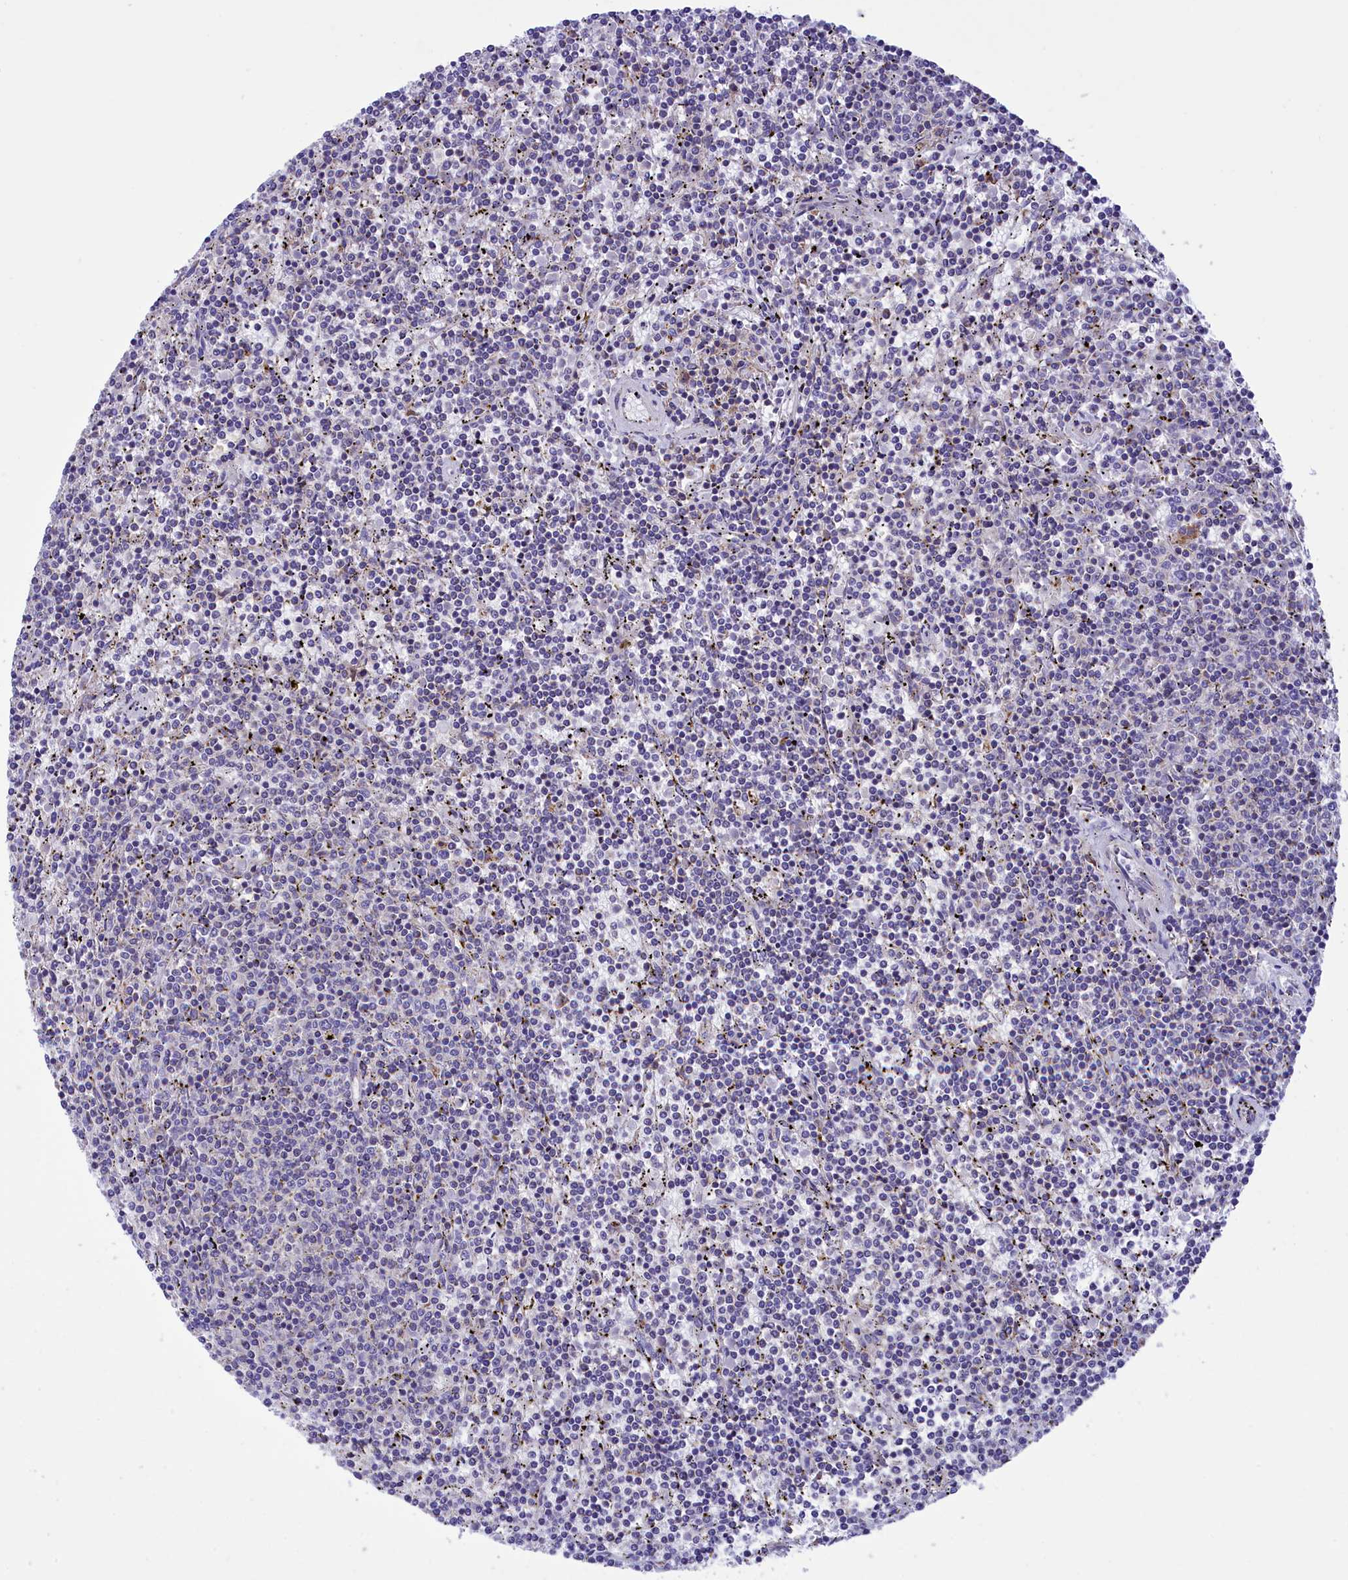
{"staining": {"intensity": "negative", "quantity": "none", "location": "none"}, "tissue": "lymphoma", "cell_type": "Tumor cells", "image_type": "cancer", "snomed": [{"axis": "morphology", "description": "Malignant lymphoma, non-Hodgkin's type, Low grade"}, {"axis": "topography", "description": "Spleen"}], "caption": "Tumor cells are negative for brown protein staining in lymphoma. (Brightfield microscopy of DAB IHC at high magnification).", "gene": "CORO7-PAM16", "patient": {"sex": "female", "age": 50}}